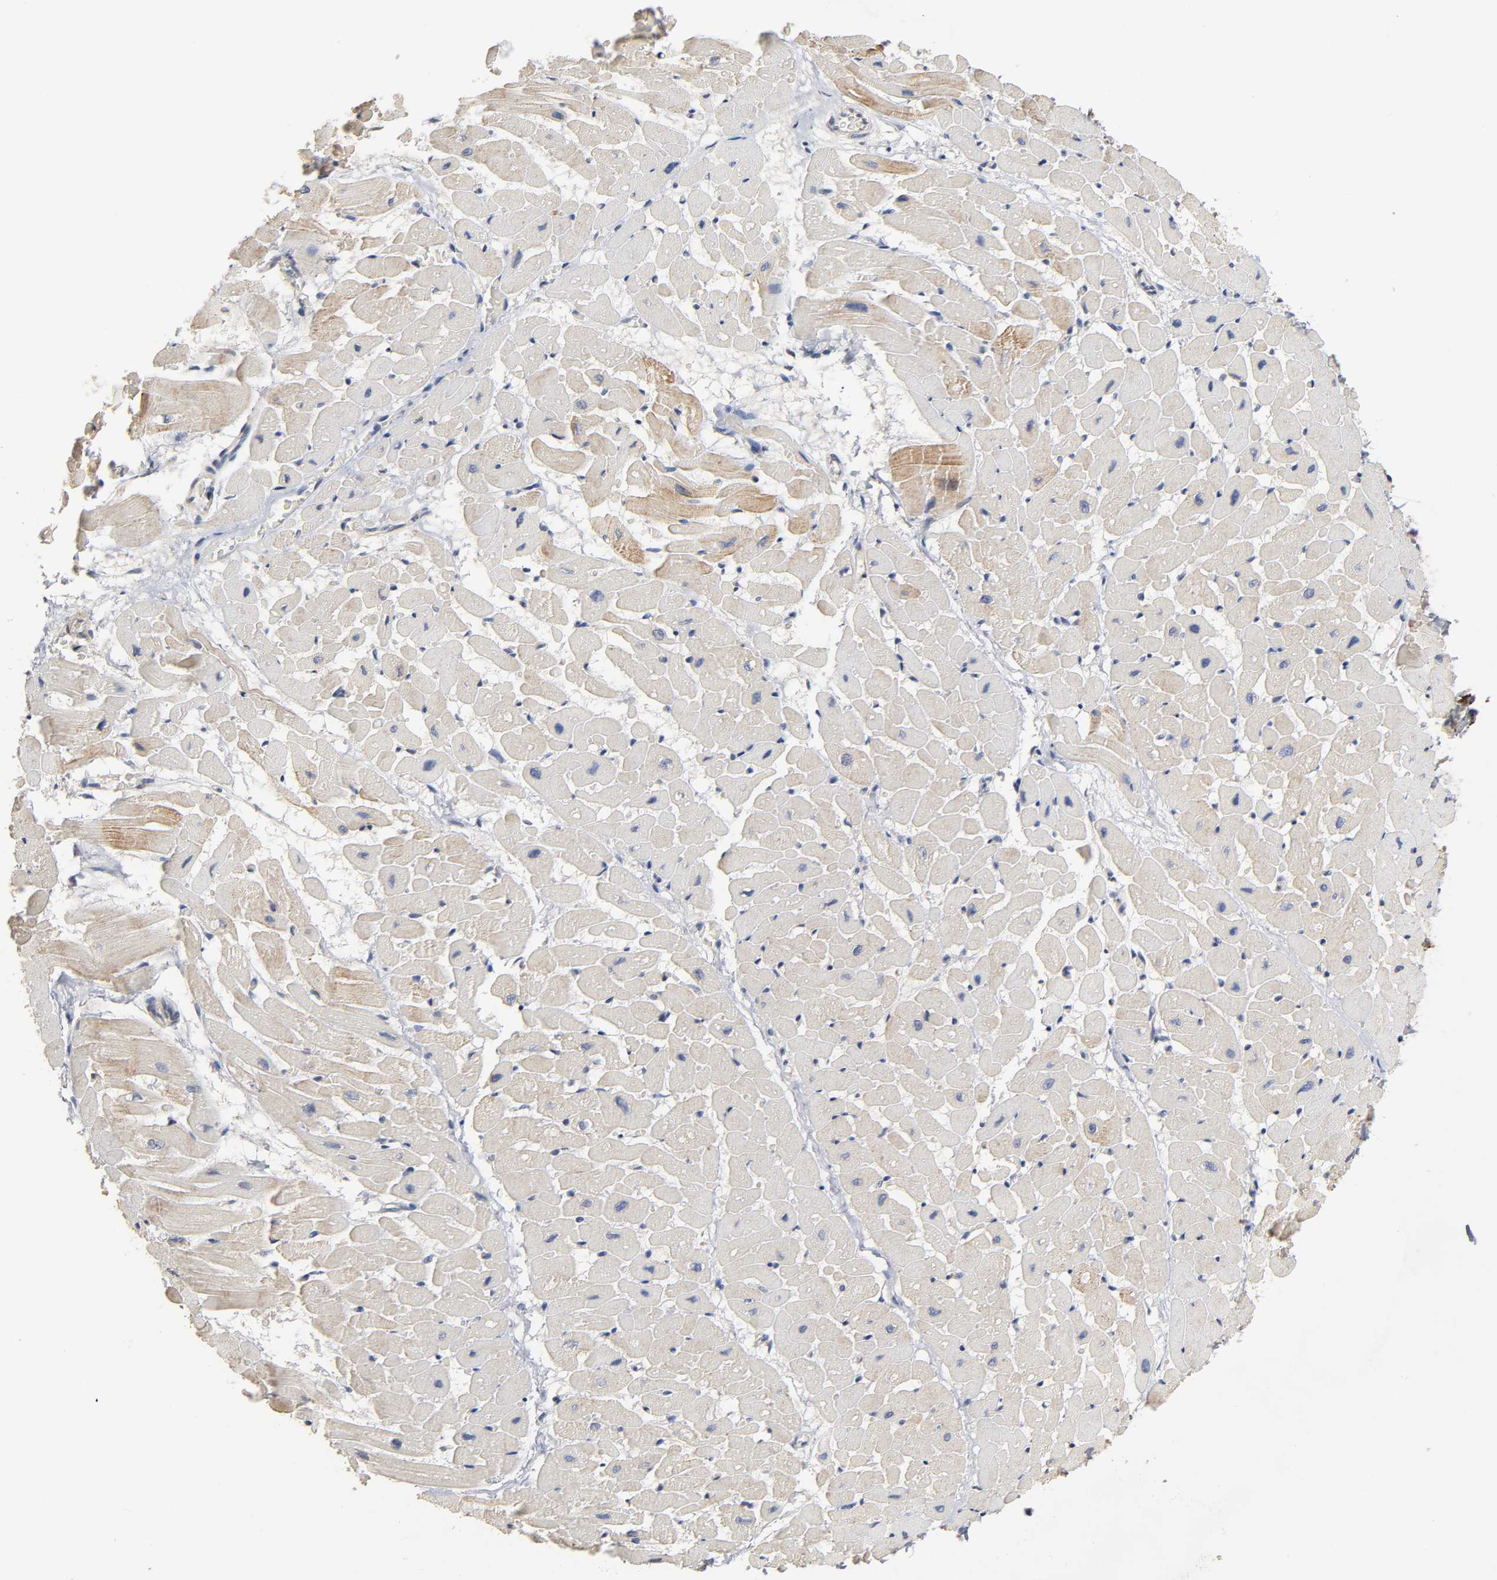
{"staining": {"intensity": "moderate", "quantity": ">75%", "location": "cytoplasmic/membranous"}, "tissue": "heart muscle", "cell_type": "Cardiomyocytes", "image_type": "normal", "snomed": [{"axis": "morphology", "description": "Normal tissue, NOS"}, {"axis": "topography", "description": "Heart"}], "caption": "A brown stain labels moderate cytoplasmic/membranous expression of a protein in cardiomyocytes of normal heart muscle. (brown staining indicates protein expression, while blue staining denotes nuclei).", "gene": "HDLBP", "patient": {"sex": "male", "age": 45}}